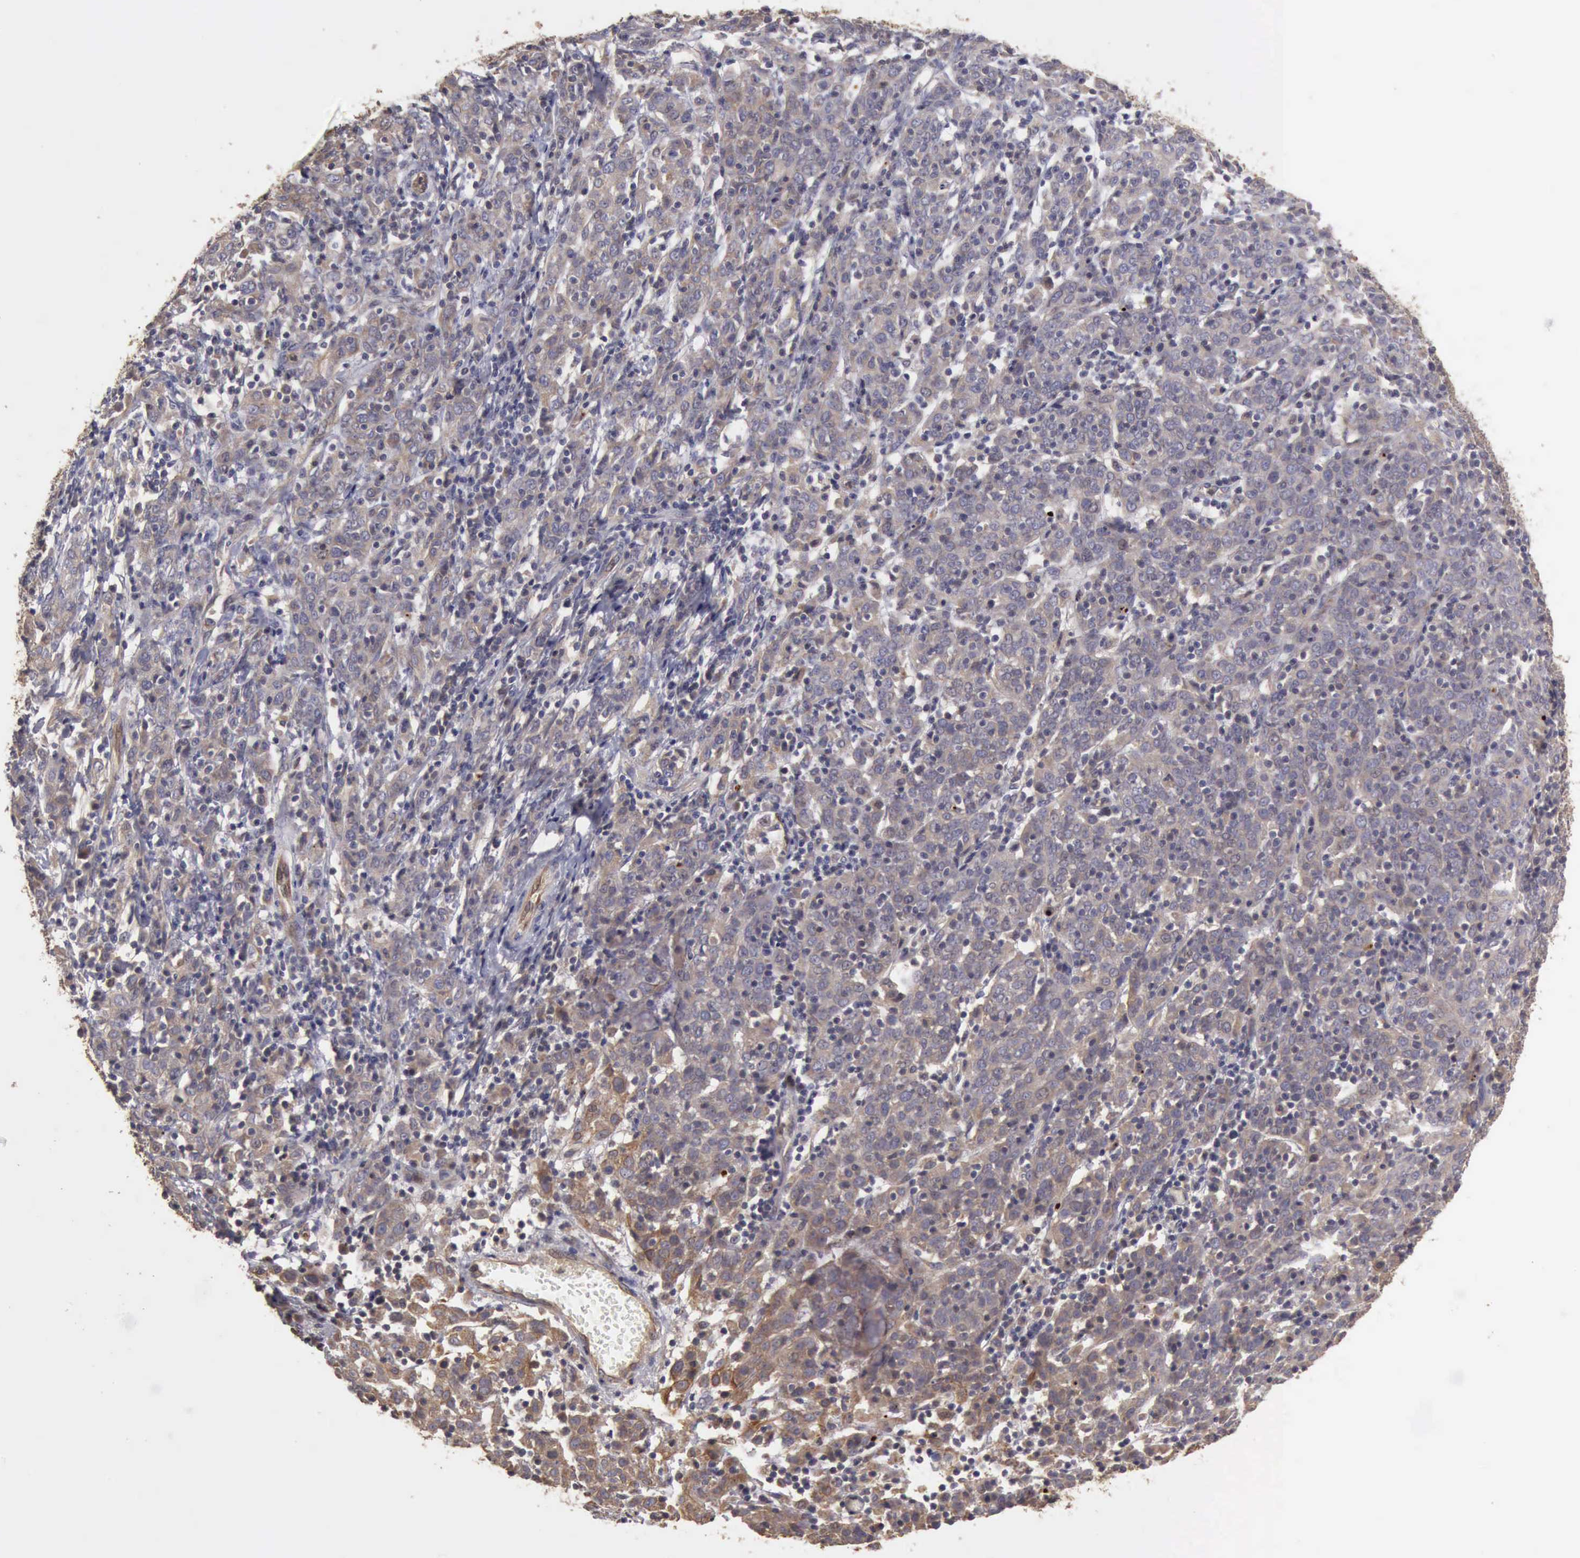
{"staining": {"intensity": "negative", "quantity": "none", "location": "none"}, "tissue": "cervical cancer", "cell_type": "Tumor cells", "image_type": "cancer", "snomed": [{"axis": "morphology", "description": "Normal tissue, NOS"}, {"axis": "morphology", "description": "Squamous cell carcinoma, NOS"}, {"axis": "topography", "description": "Cervix"}], "caption": "A high-resolution photomicrograph shows IHC staining of squamous cell carcinoma (cervical), which displays no significant expression in tumor cells.", "gene": "BMX", "patient": {"sex": "female", "age": 67}}